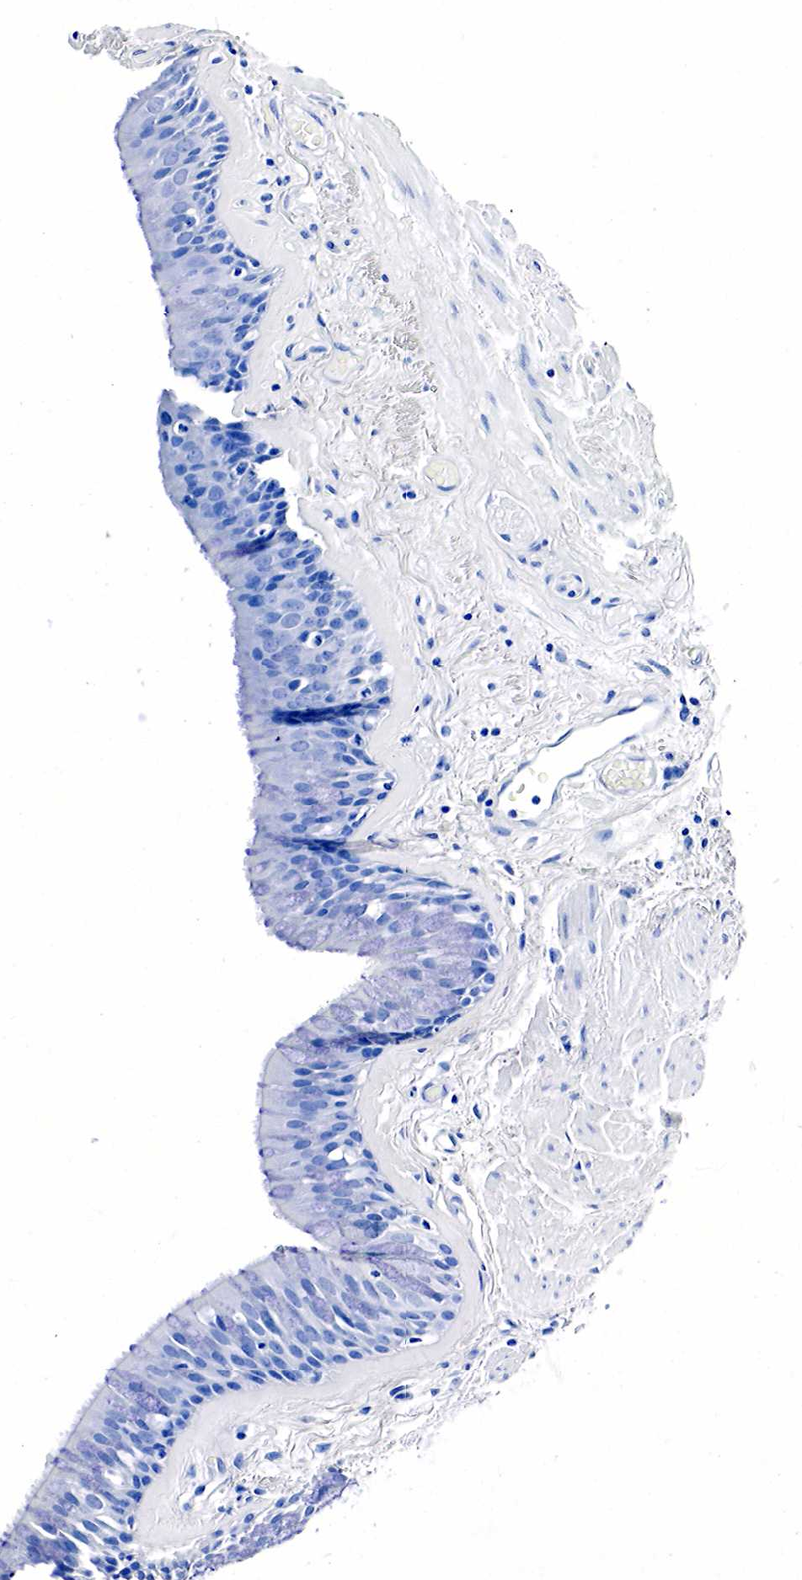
{"staining": {"intensity": "negative", "quantity": "none", "location": "none"}, "tissue": "bronchus", "cell_type": "Respiratory epithelial cells", "image_type": "normal", "snomed": [{"axis": "morphology", "description": "Normal tissue, NOS"}, {"axis": "topography", "description": "Bronchus"}, {"axis": "topography", "description": "Lung"}], "caption": "This image is of benign bronchus stained with IHC to label a protein in brown with the nuclei are counter-stained blue. There is no staining in respiratory epithelial cells. (DAB immunohistochemistry (IHC) visualized using brightfield microscopy, high magnification).", "gene": "KLK3", "patient": {"sex": "female", "age": 57}}